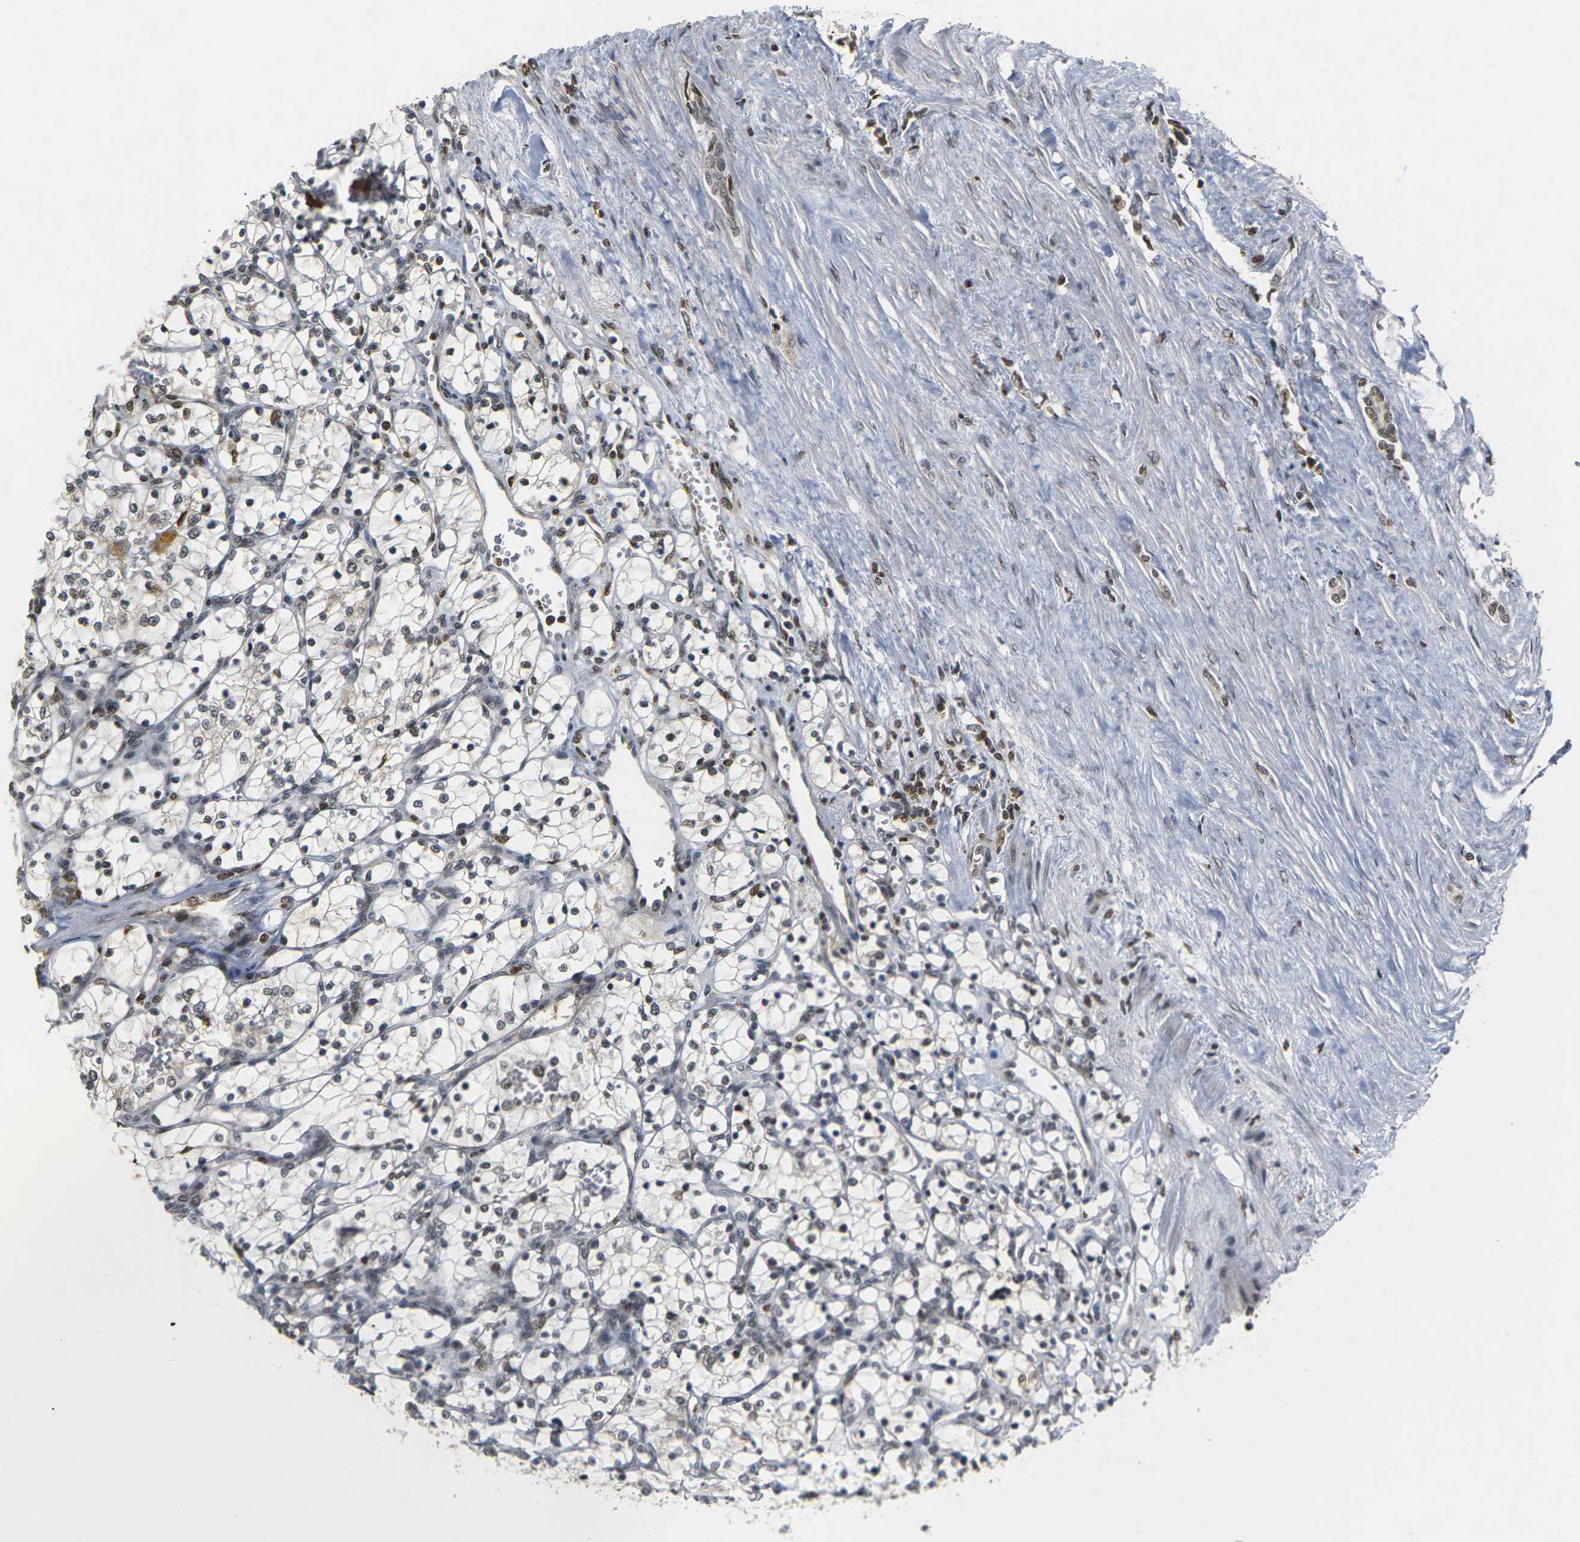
{"staining": {"intensity": "moderate", "quantity": ">75%", "location": "nuclear"}, "tissue": "renal cancer", "cell_type": "Tumor cells", "image_type": "cancer", "snomed": [{"axis": "morphology", "description": "Adenocarcinoma, NOS"}, {"axis": "topography", "description": "Kidney"}], "caption": "Protein staining reveals moderate nuclear expression in approximately >75% of tumor cells in renal cancer.", "gene": "NELFA", "patient": {"sex": "female", "age": 69}}